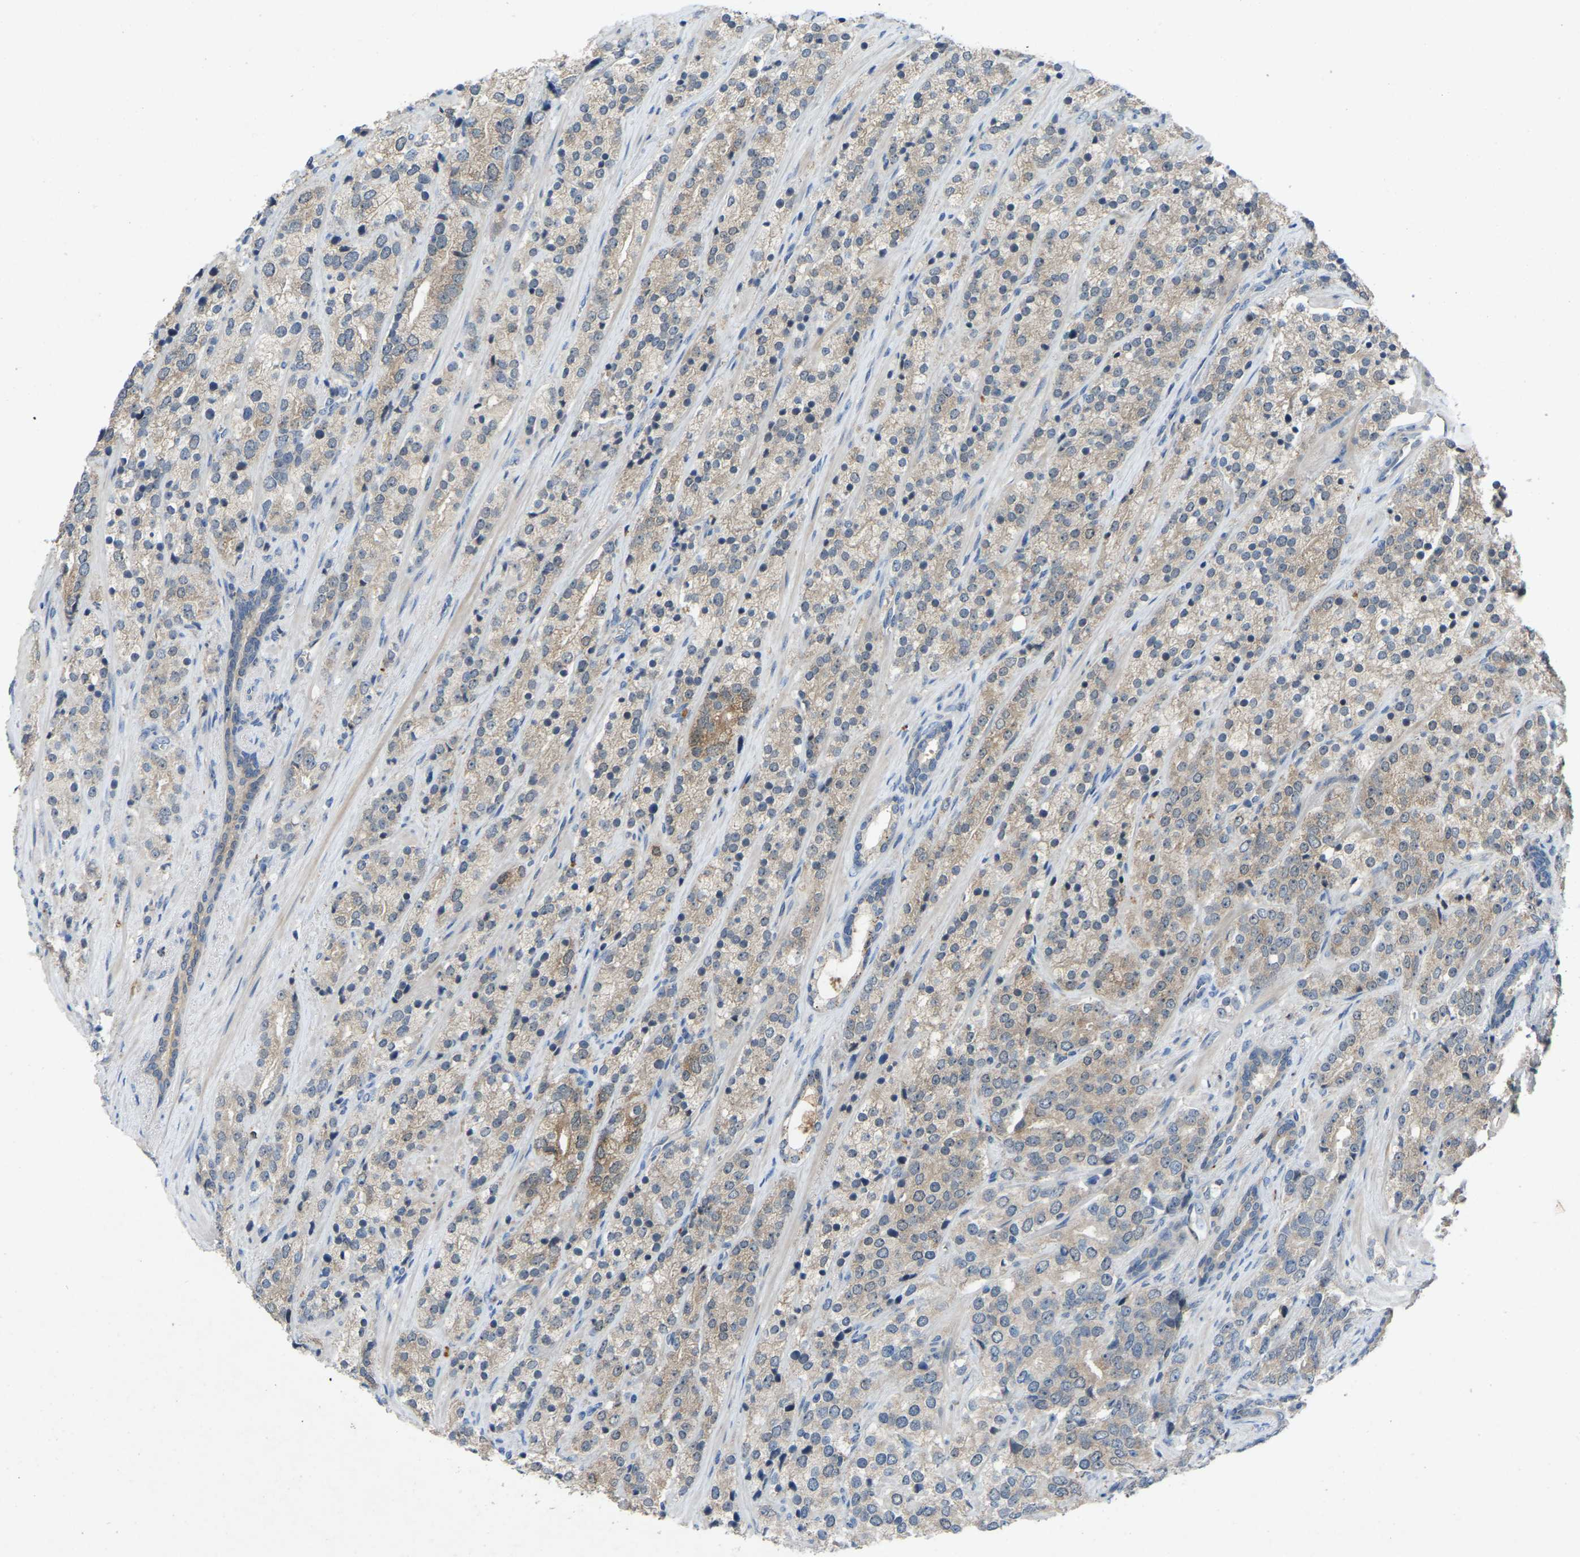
{"staining": {"intensity": "negative", "quantity": "none", "location": "none"}, "tissue": "prostate cancer", "cell_type": "Tumor cells", "image_type": "cancer", "snomed": [{"axis": "morphology", "description": "Adenocarcinoma, High grade"}, {"axis": "topography", "description": "Prostate"}], "caption": "High magnification brightfield microscopy of prostate cancer stained with DAB (brown) and counterstained with hematoxylin (blue): tumor cells show no significant expression.", "gene": "FHIT", "patient": {"sex": "male", "age": 71}}